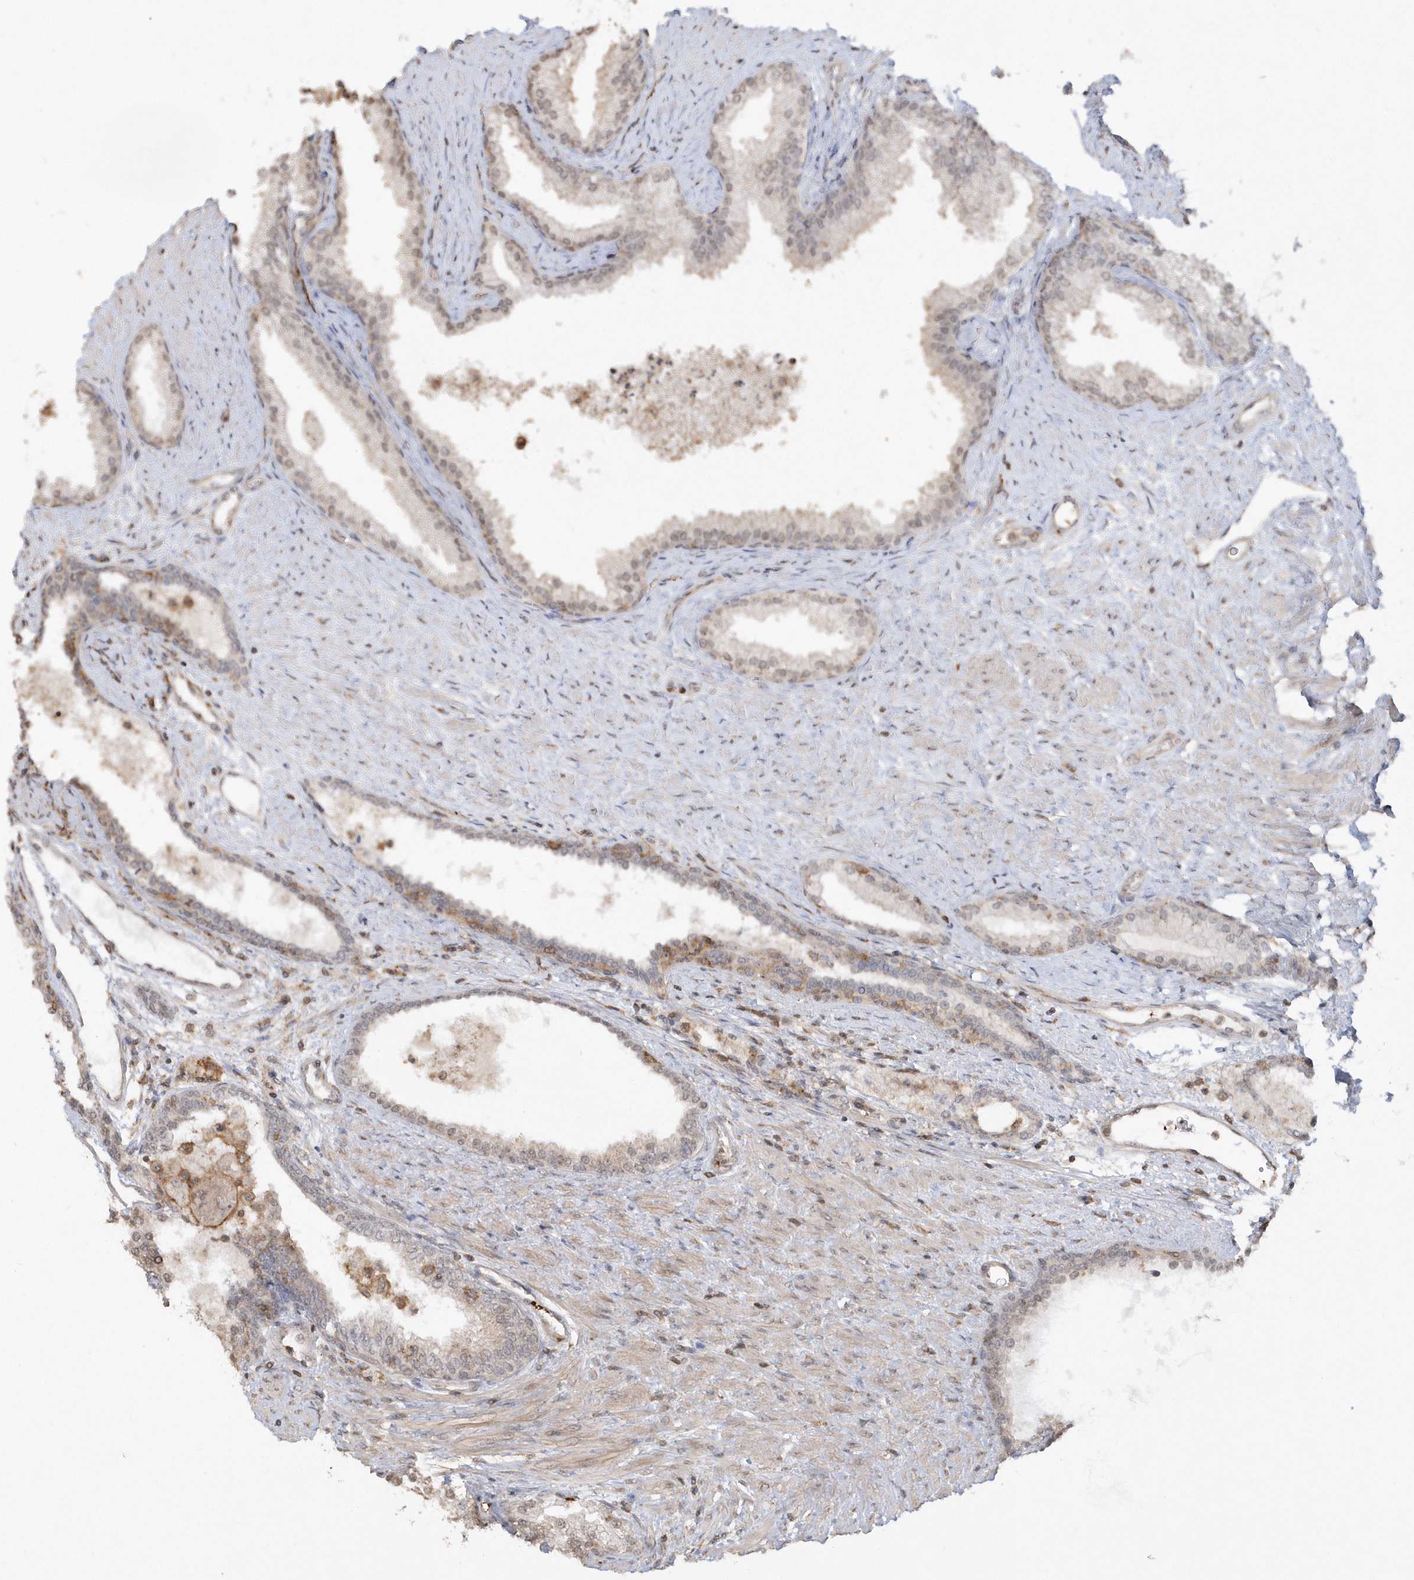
{"staining": {"intensity": "weak", "quantity": "<25%", "location": "cytoplasmic/membranous,nuclear"}, "tissue": "prostate", "cell_type": "Glandular cells", "image_type": "normal", "snomed": [{"axis": "morphology", "description": "Normal tissue, NOS"}, {"axis": "topography", "description": "Prostate"}], "caption": "This is an immunohistochemistry image of benign human prostate. There is no expression in glandular cells.", "gene": "BSN", "patient": {"sex": "male", "age": 76}}